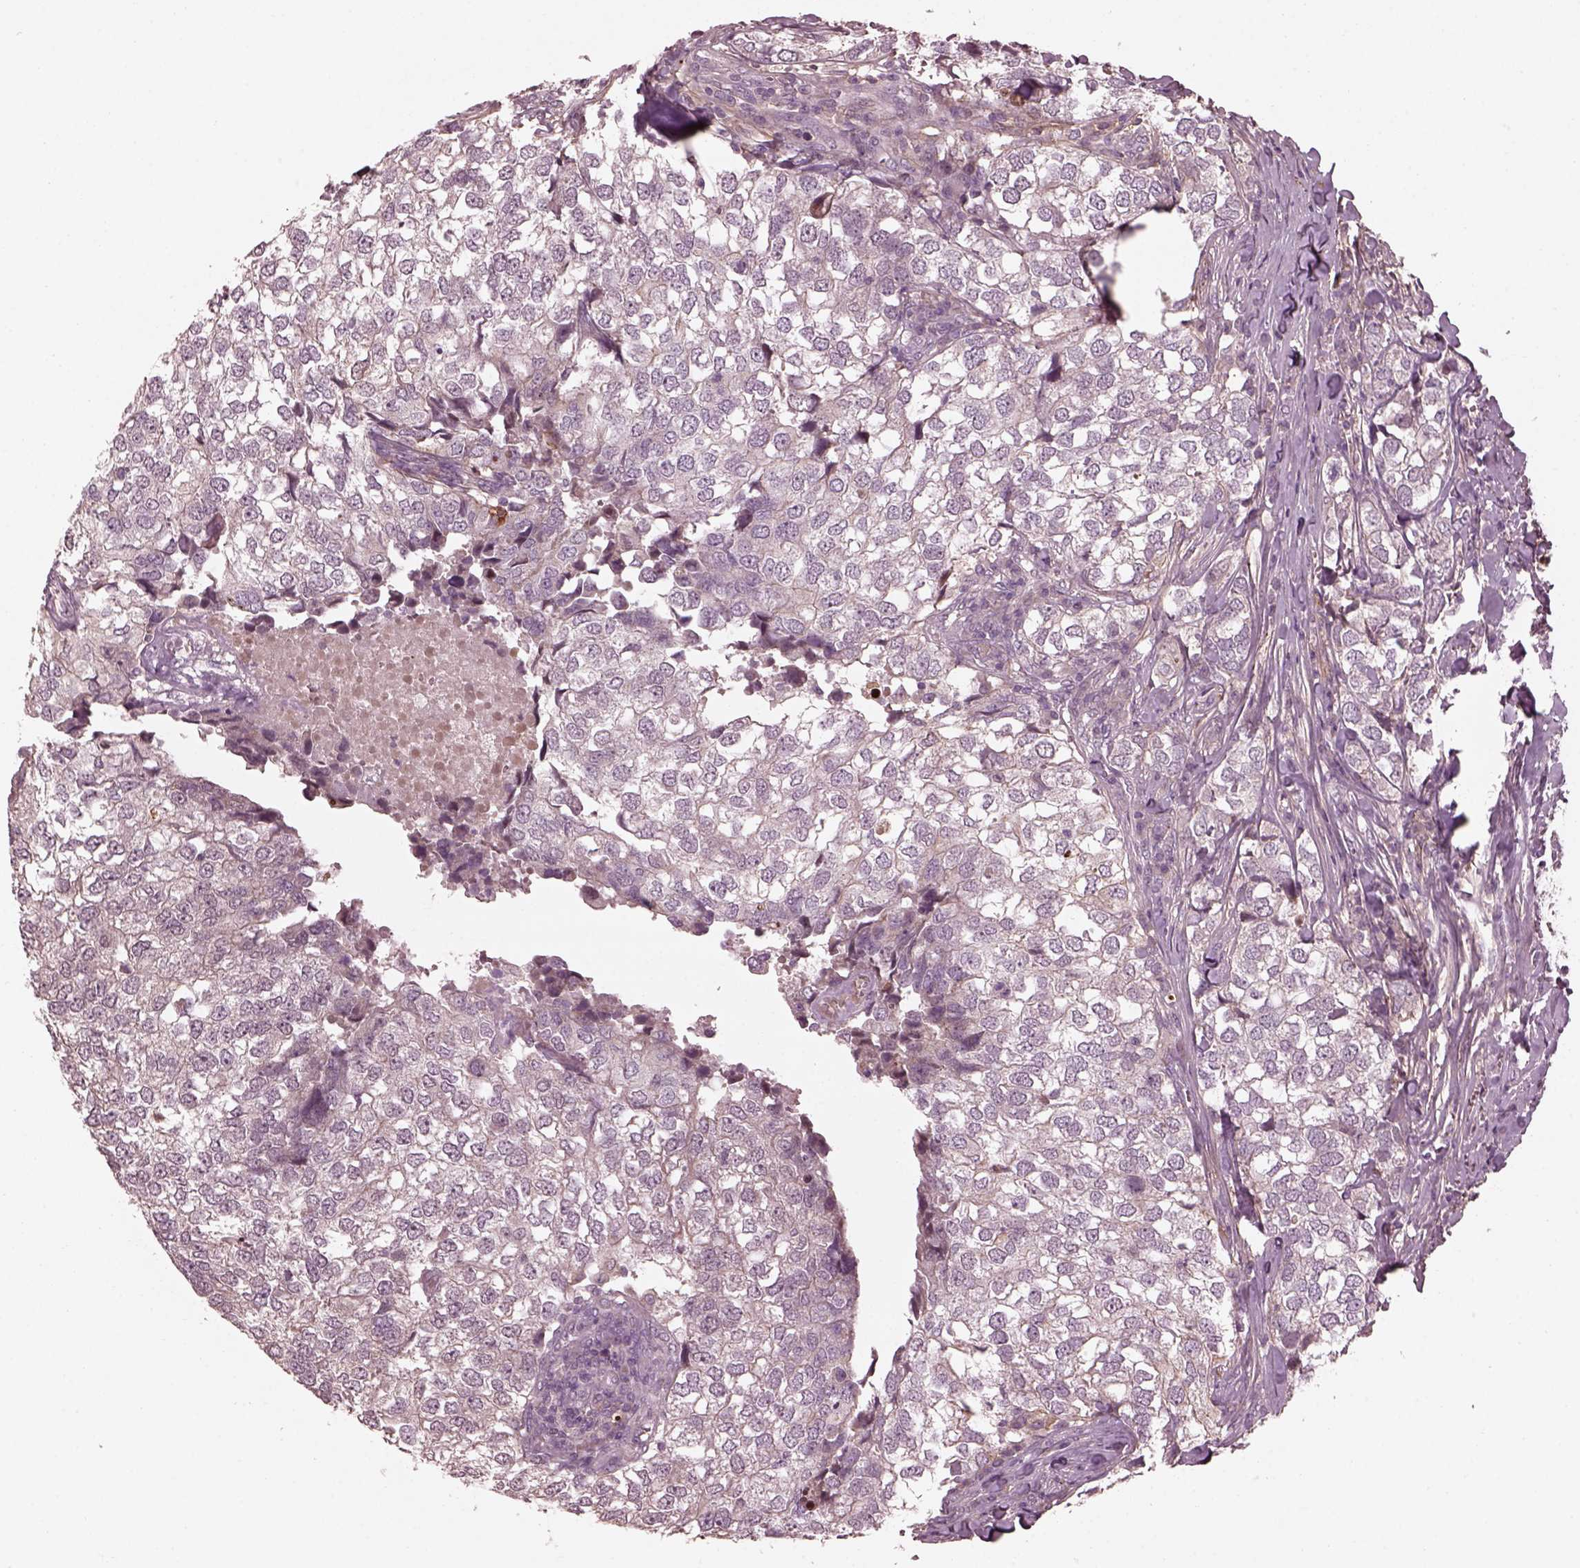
{"staining": {"intensity": "negative", "quantity": "none", "location": "none"}, "tissue": "breast cancer", "cell_type": "Tumor cells", "image_type": "cancer", "snomed": [{"axis": "morphology", "description": "Duct carcinoma"}, {"axis": "topography", "description": "Breast"}], "caption": "A histopathology image of human breast infiltrating ductal carcinoma is negative for staining in tumor cells.", "gene": "EFEMP1", "patient": {"sex": "female", "age": 30}}